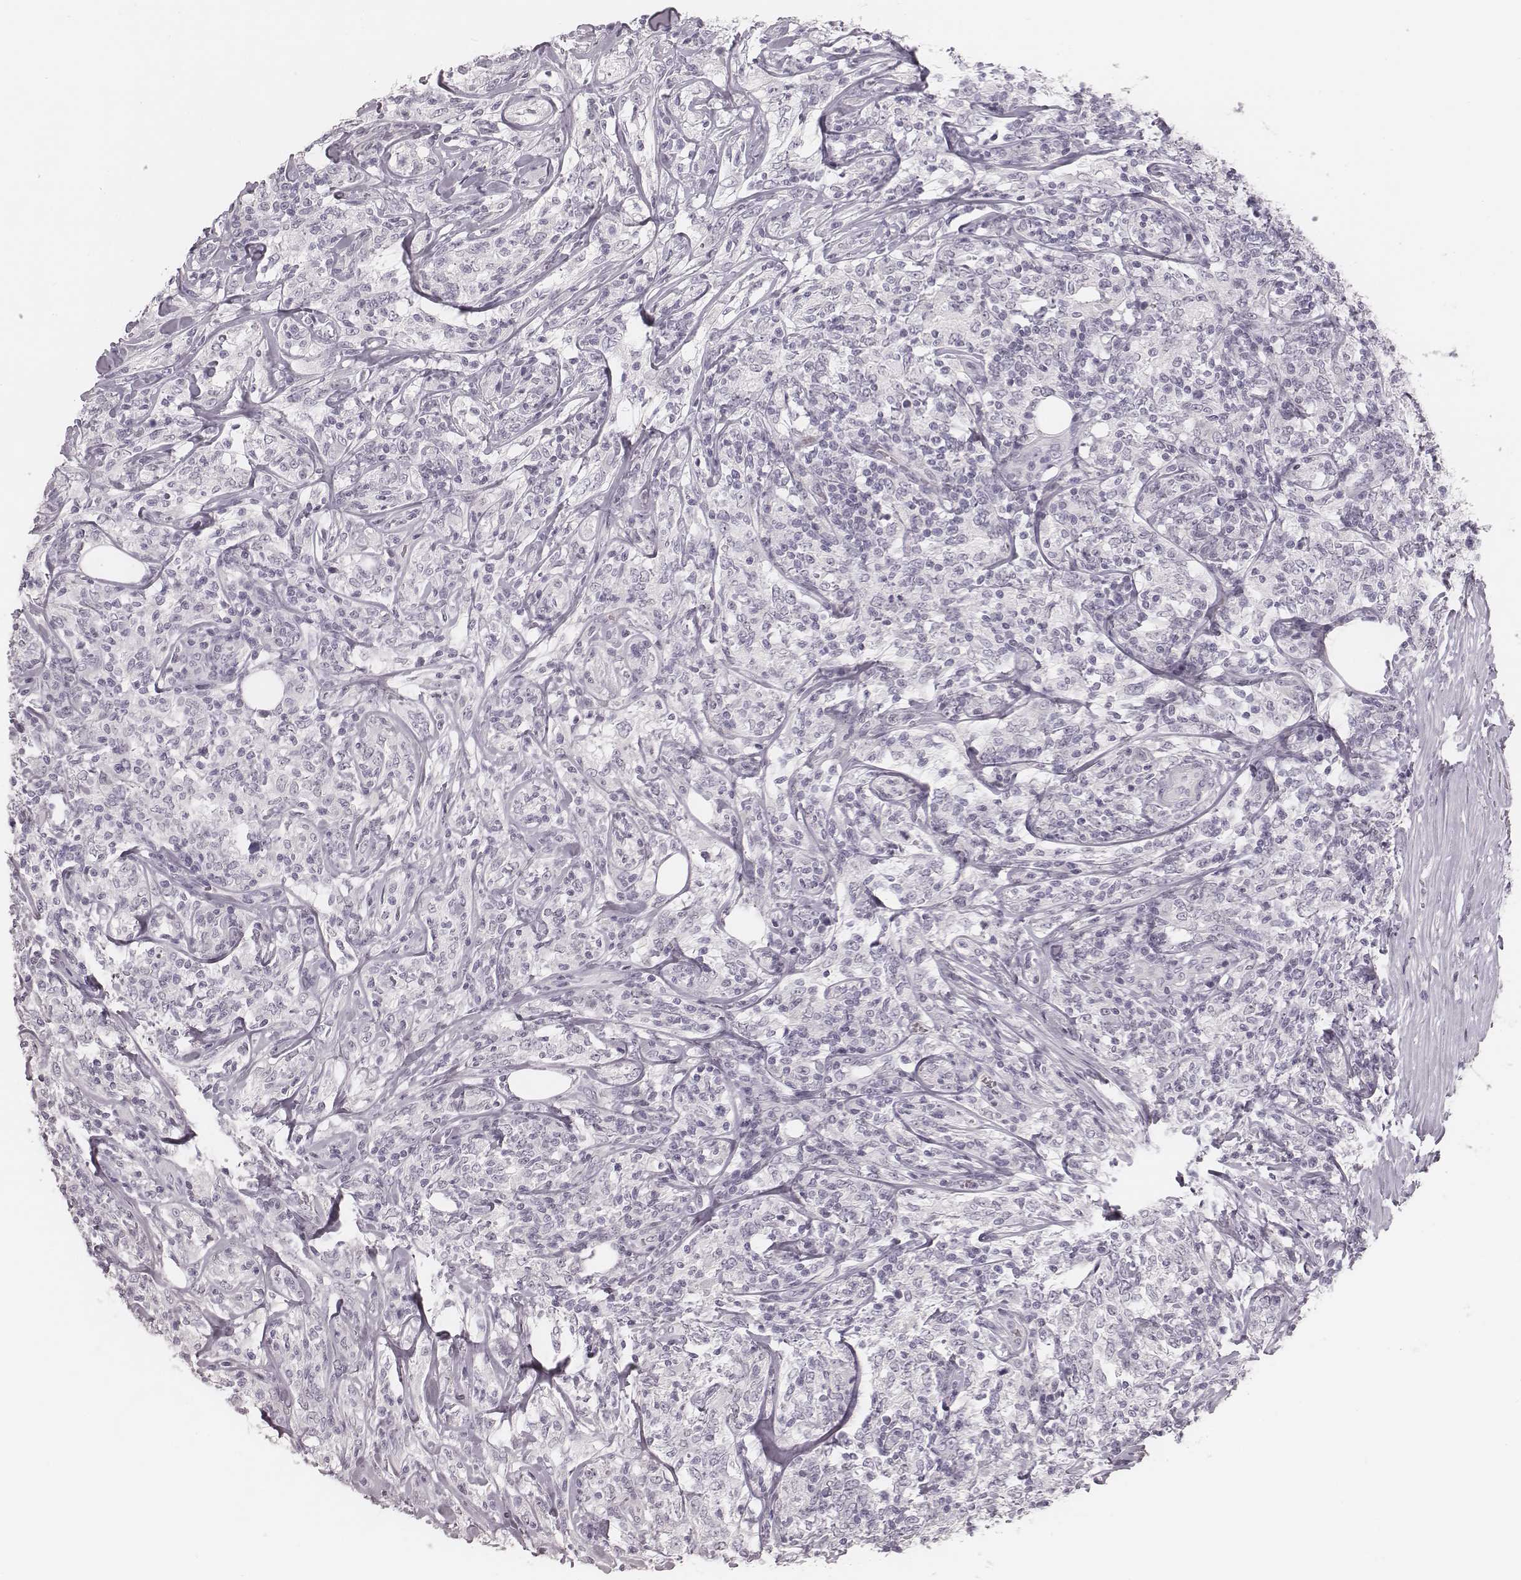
{"staining": {"intensity": "negative", "quantity": "none", "location": "none"}, "tissue": "lymphoma", "cell_type": "Tumor cells", "image_type": "cancer", "snomed": [{"axis": "morphology", "description": "Malignant lymphoma, non-Hodgkin's type, High grade"}, {"axis": "topography", "description": "Lymph node"}], "caption": "Immunohistochemistry (IHC) micrograph of human high-grade malignant lymphoma, non-Hodgkin's type stained for a protein (brown), which reveals no expression in tumor cells. Brightfield microscopy of immunohistochemistry stained with DAB (brown) and hematoxylin (blue), captured at high magnification.", "gene": "SPA17", "patient": {"sex": "female", "age": 84}}